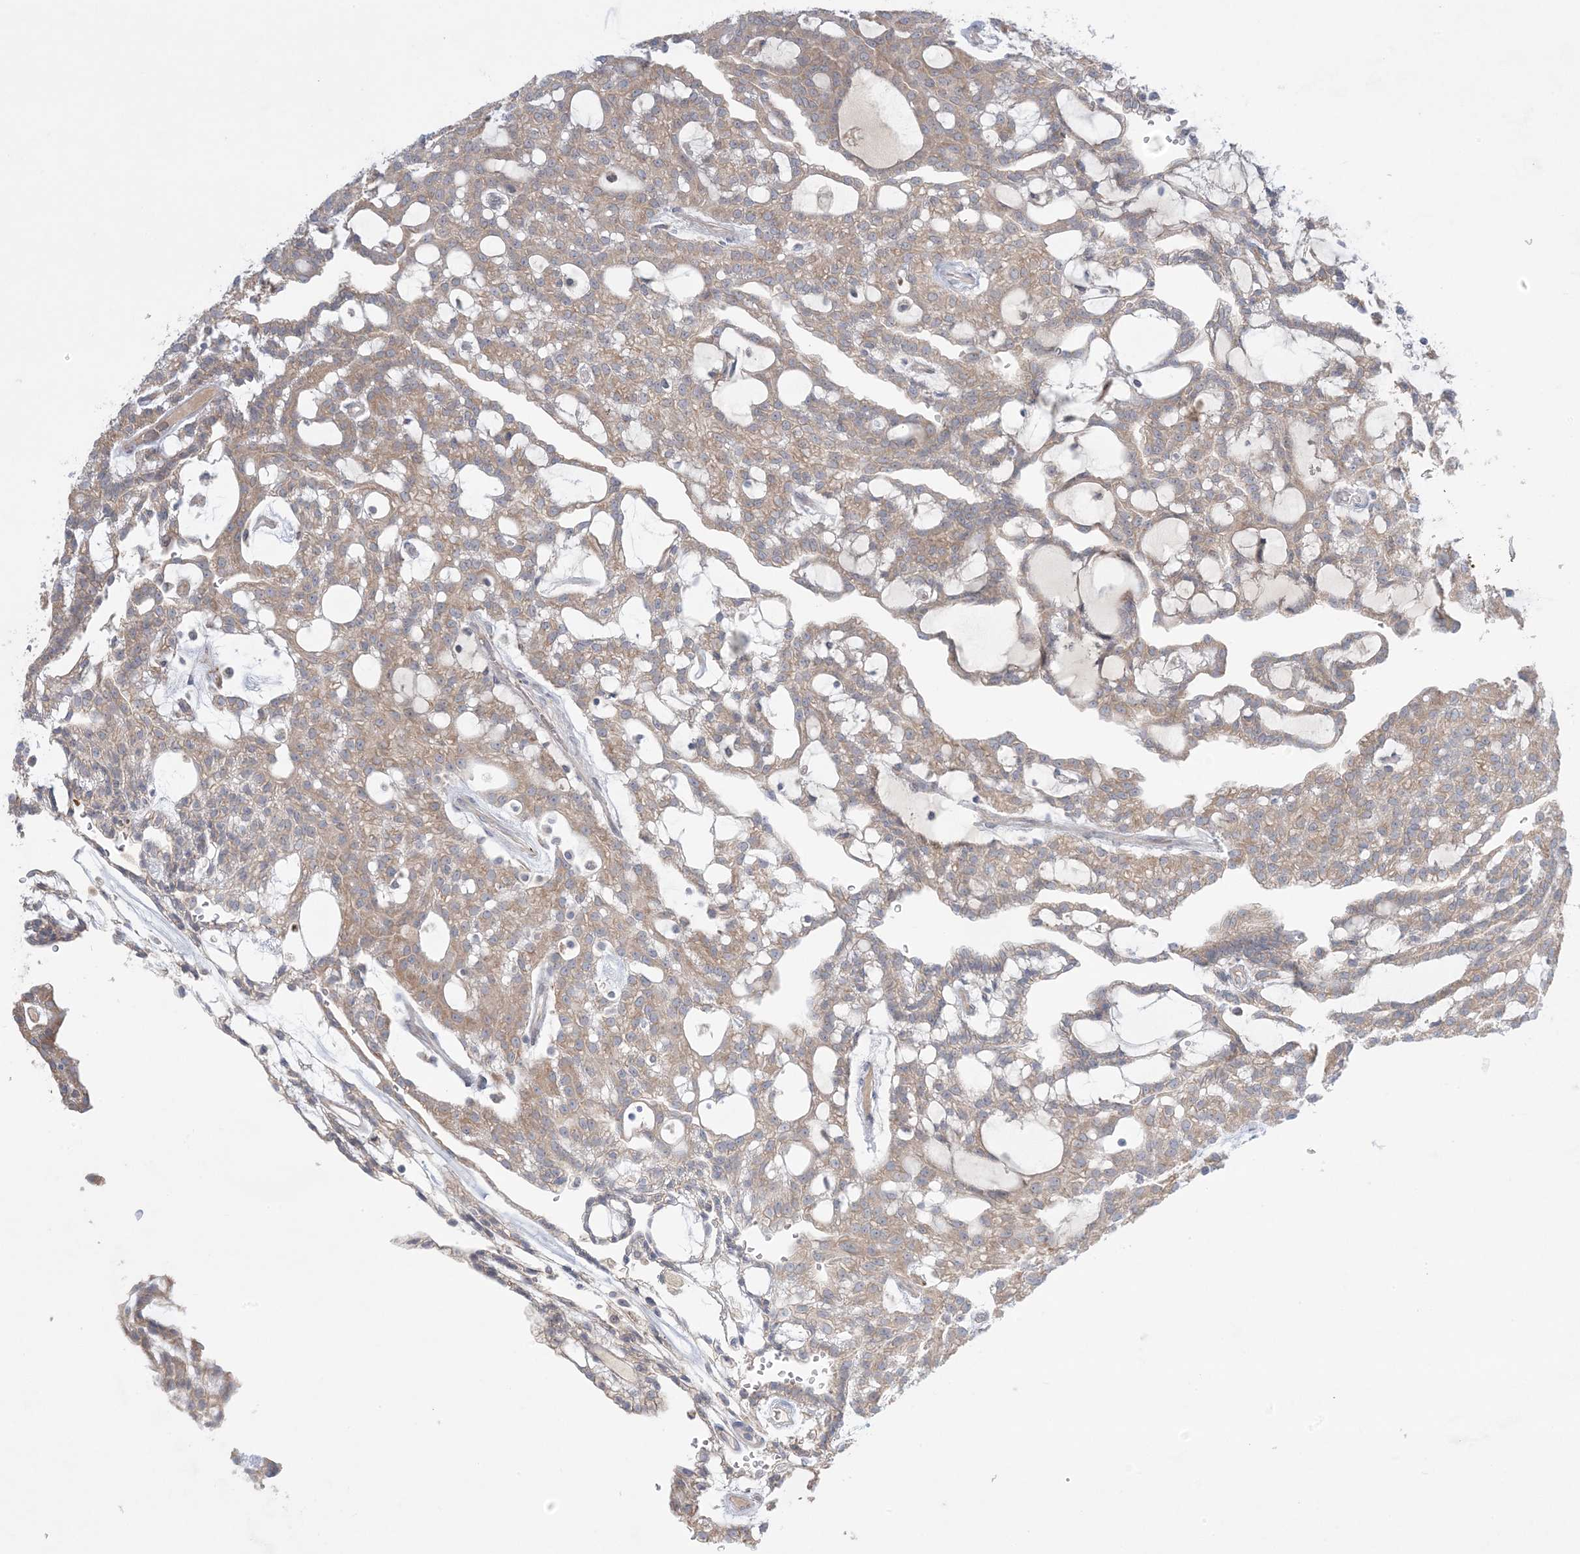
{"staining": {"intensity": "weak", "quantity": ">75%", "location": "cytoplasmic/membranous"}, "tissue": "renal cancer", "cell_type": "Tumor cells", "image_type": "cancer", "snomed": [{"axis": "morphology", "description": "Adenocarcinoma, NOS"}, {"axis": "topography", "description": "Kidney"}], "caption": "An image showing weak cytoplasmic/membranous expression in about >75% of tumor cells in adenocarcinoma (renal), as visualized by brown immunohistochemical staining.", "gene": "MMGT1", "patient": {"sex": "male", "age": 63}}